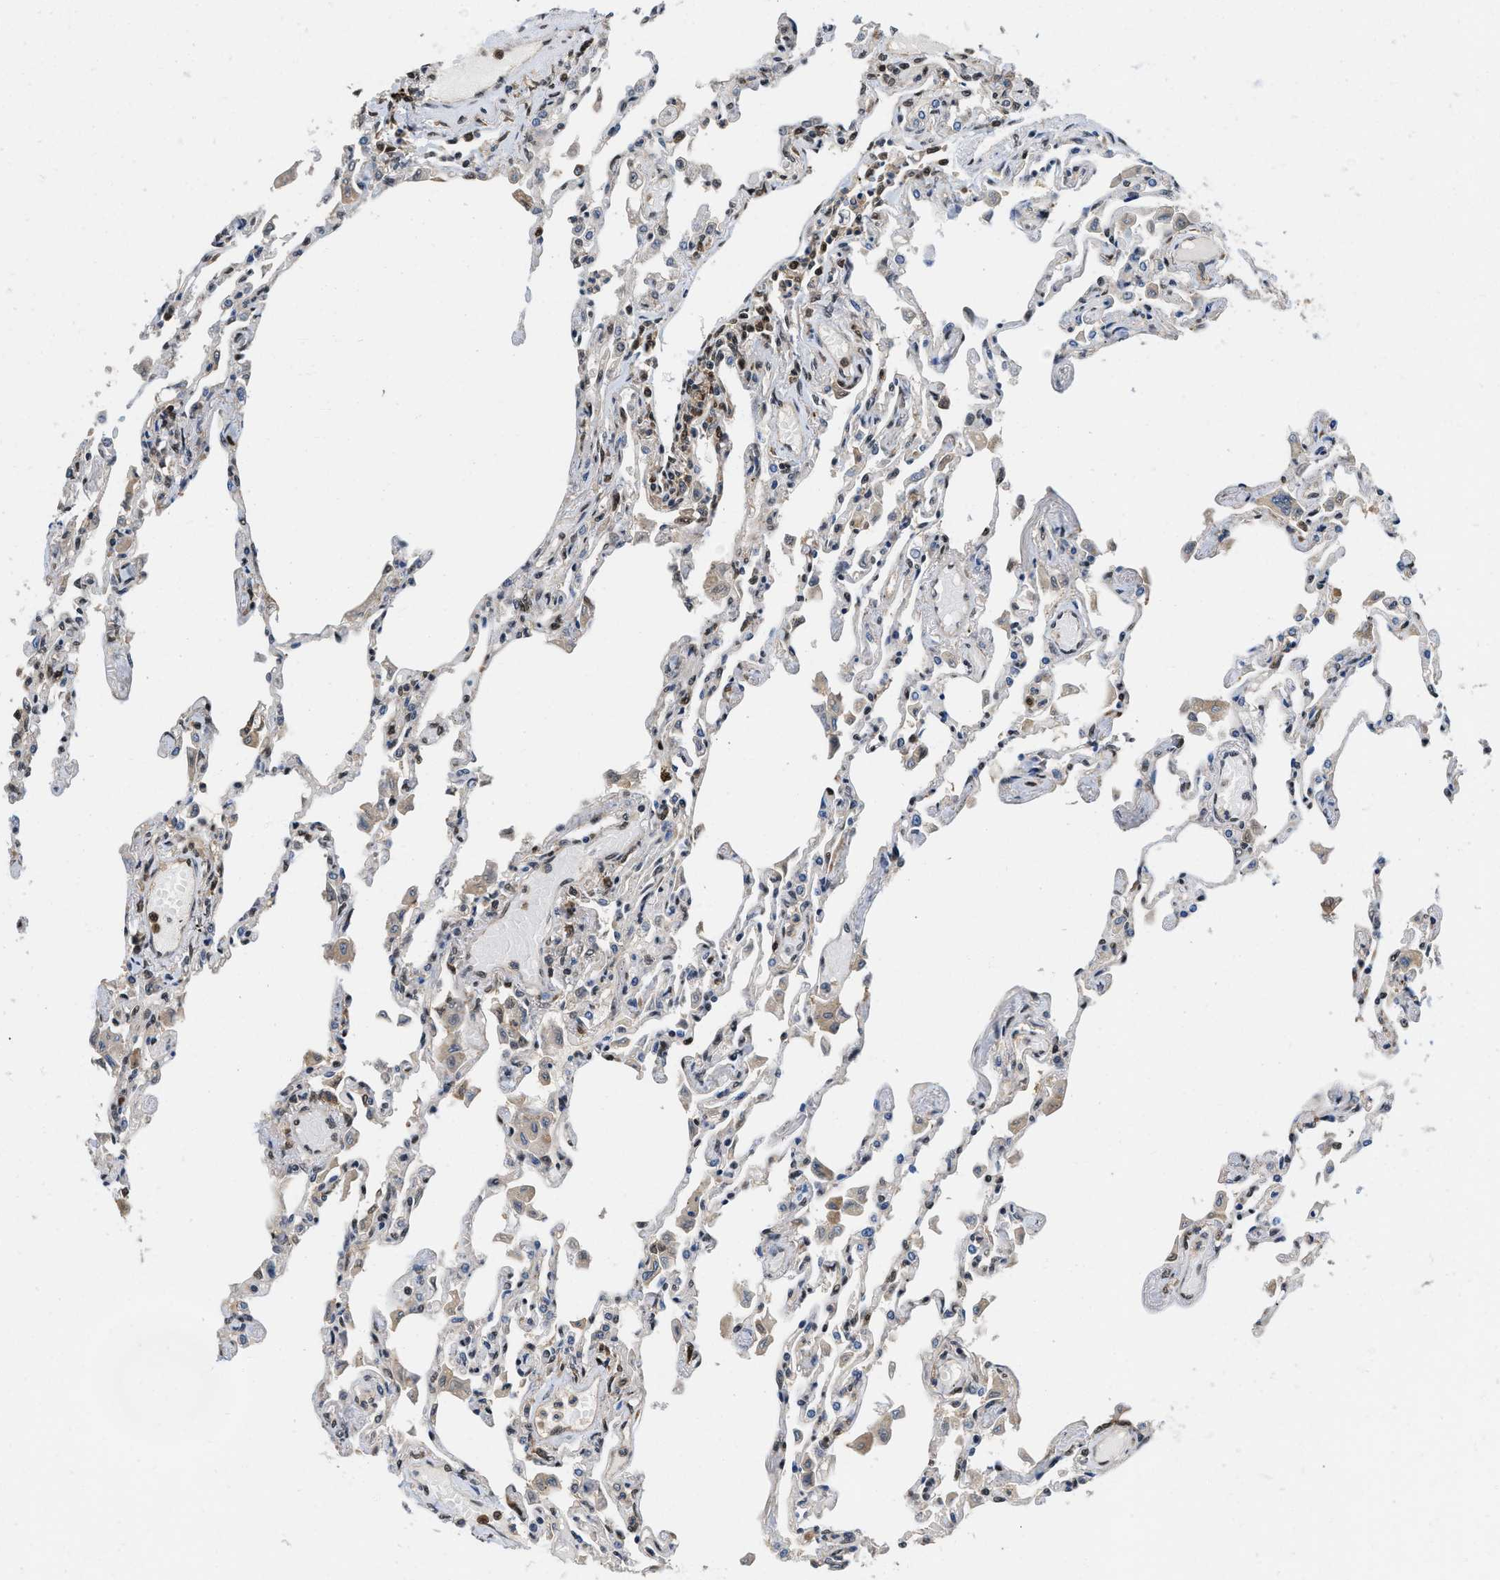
{"staining": {"intensity": "weak", "quantity": "<25%", "location": "cytoplasmic/membranous"}, "tissue": "lung", "cell_type": "Alveolar cells", "image_type": "normal", "snomed": [{"axis": "morphology", "description": "Normal tissue, NOS"}, {"axis": "topography", "description": "Bronchus"}, {"axis": "topography", "description": "Lung"}], "caption": "Immunohistochemistry (IHC) photomicrograph of unremarkable lung stained for a protein (brown), which reveals no expression in alveolar cells. The staining is performed using DAB (3,3'-diaminobenzidine) brown chromogen with nuclei counter-stained in using hematoxylin.", "gene": "ATF7IP", "patient": {"sex": "female", "age": 49}}